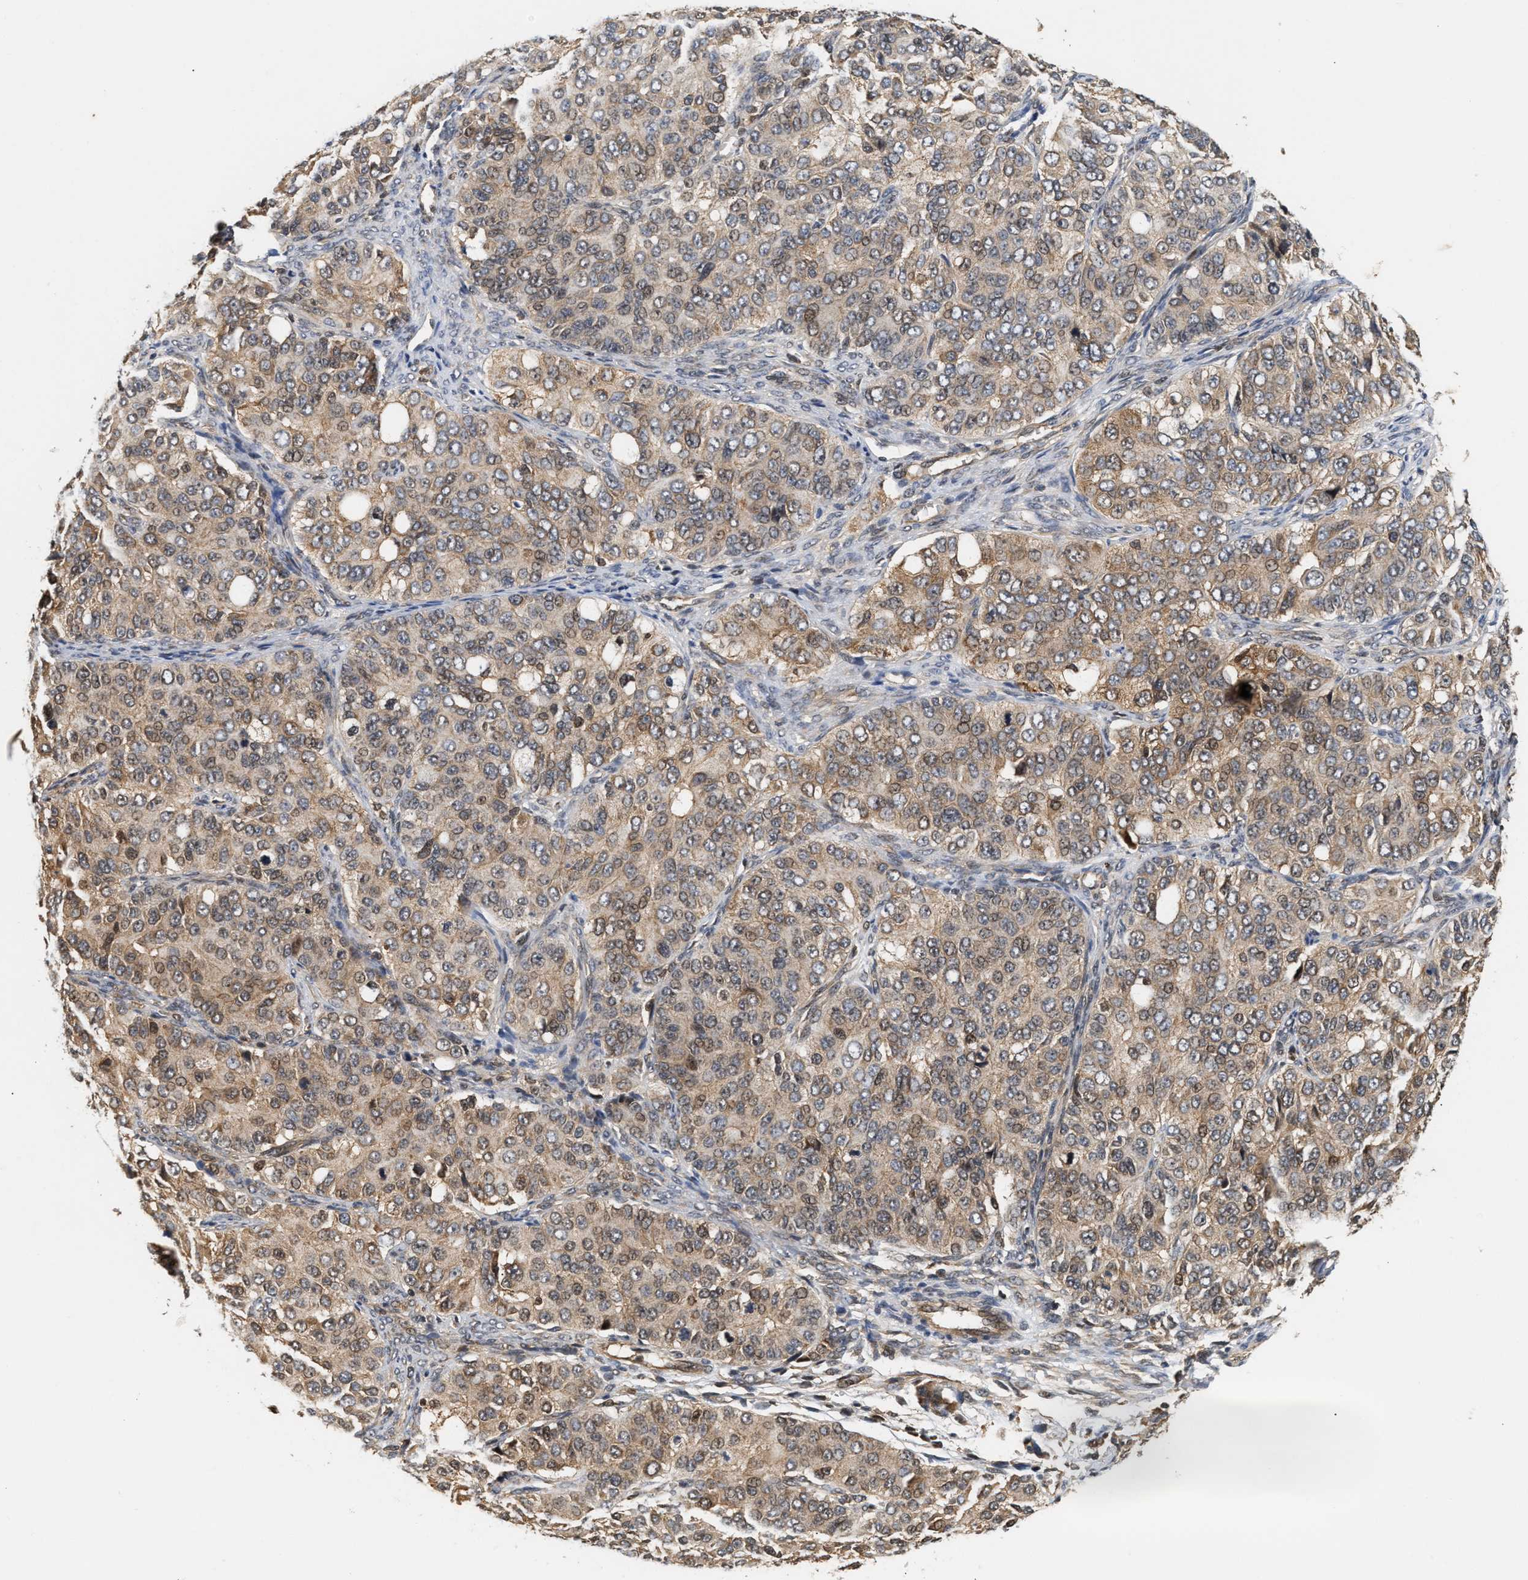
{"staining": {"intensity": "moderate", "quantity": ">75%", "location": "cytoplasmic/membranous,nuclear"}, "tissue": "ovarian cancer", "cell_type": "Tumor cells", "image_type": "cancer", "snomed": [{"axis": "morphology", "description": "Carcinoma, endometroid"}, {"axis": "topography", "description": "Ovary"}], "caption": "Tumor cells show moderate cytoplasmic/membranous and nuclear expression in approximately >75% of cells in ovarian endometroid carcinoma. (DAB IHC, brown staining for protein, blue staining for nuclei).", "gene": "ABHD5", "patient": {"sex": "female", "age": 51}}